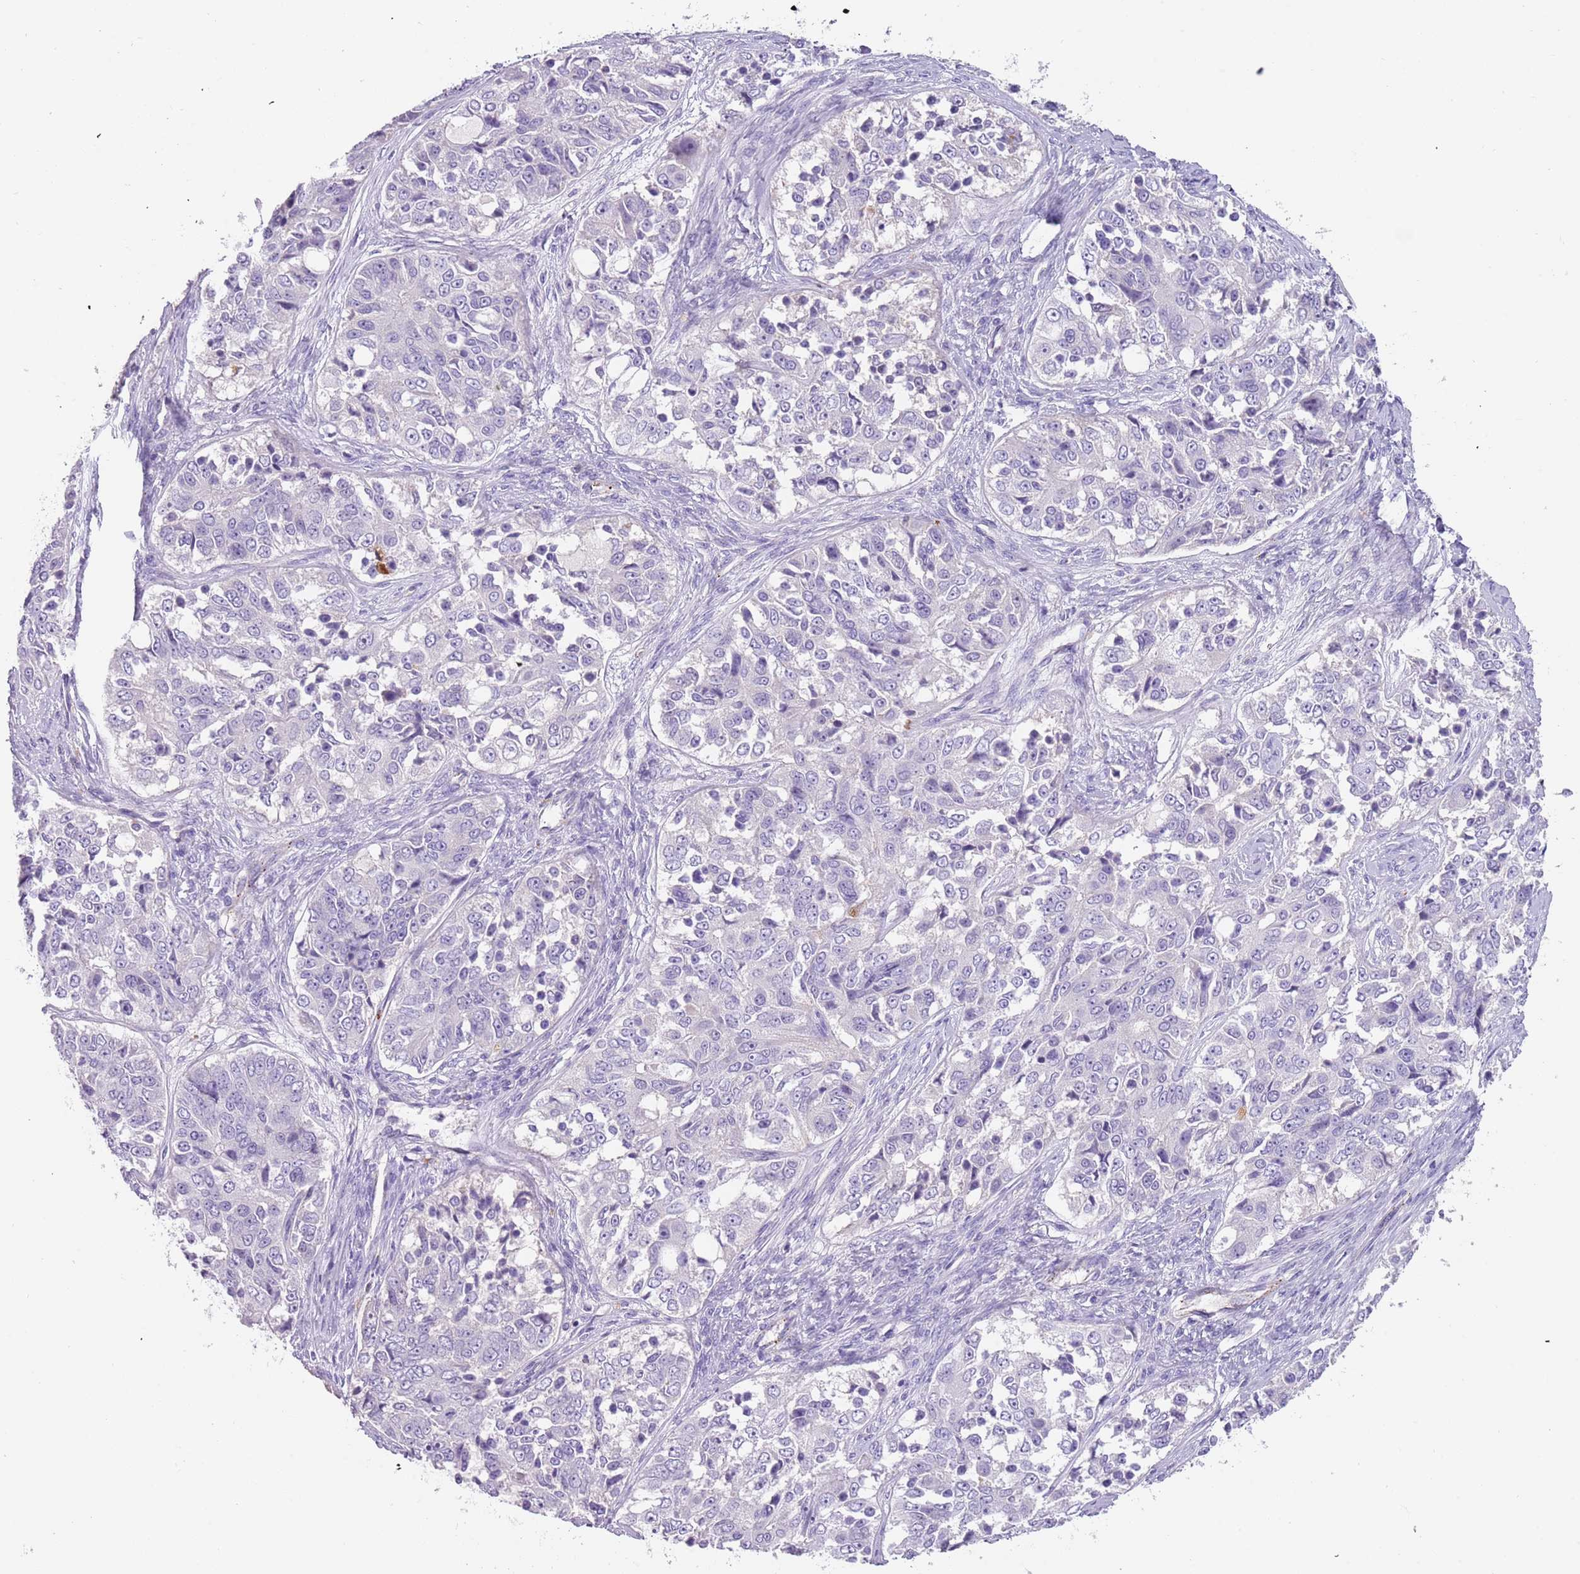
{"staining": {"intensity": "negative", "quantity": "none", "location": "none"}, "tissue": "ovarian cancer", "cell_type": "Tumor cells", "image_type": "cancer", "snomed": [{"axis": "morphology", "description": "Carcinoma, endometroid"}, {"axis": "topography", "description": "Ovary"}], "caption": "Photomicrograph shows no significant protein staining in tumor cells of ovarian cancer (endometroid carcinoma).", "gene": "LRRN3", "patient": {"sex": "female", "age": 51}}